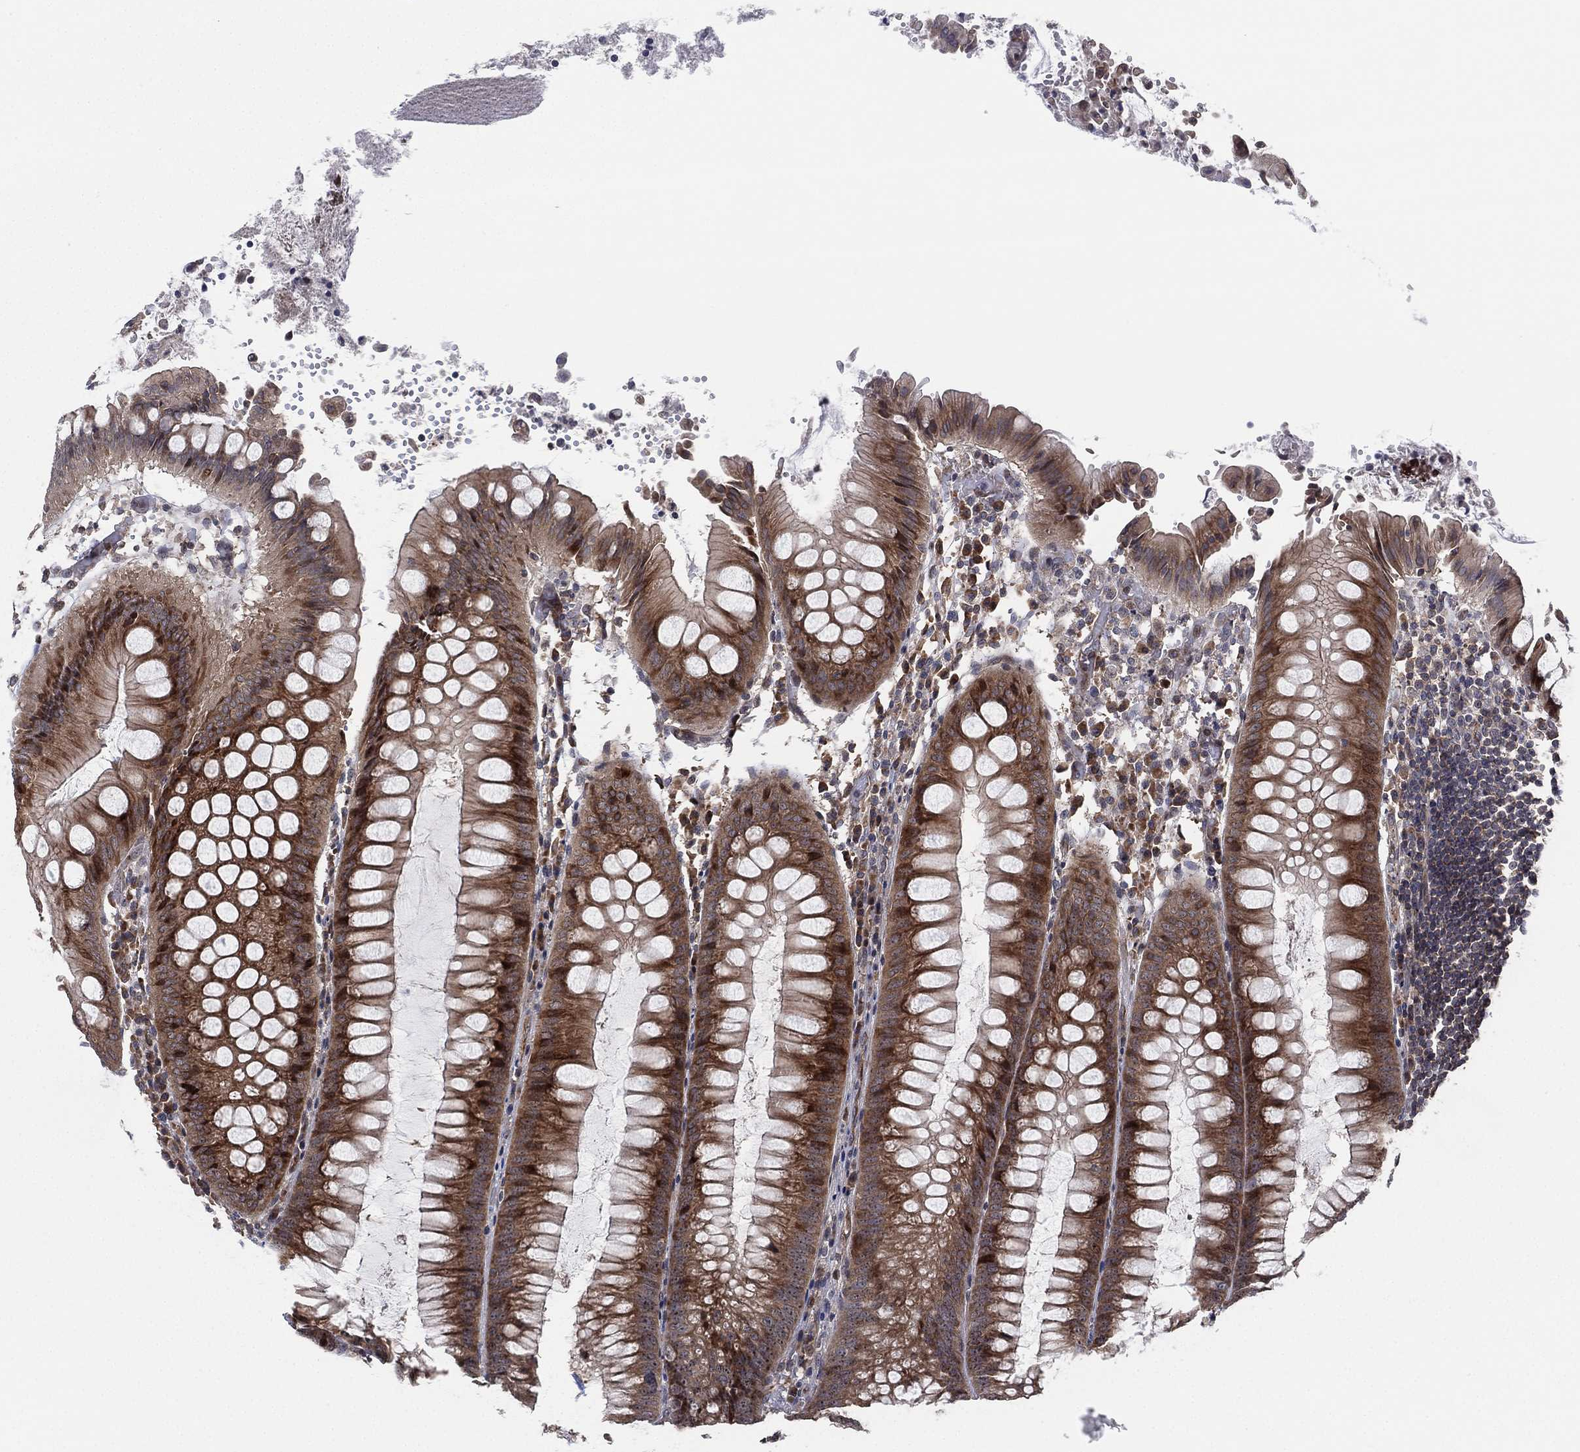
{"staining": {"intensity": "moderate", "quantity": "25%-75%", "location": "cytoplasmic/membranous"}, "tissue": "appendix", "cell_type": "Glandular cells", "image_type": "normal", "snomed": [{"axis": "morphology", "description": "Normal tissue, NOS"}, {"axis": "morphology", "description": "Inflammation, NOS"}, {"axis": "topography", "description": "Appendix"}], "caption": "Moderate cytoplasmic/membranous staining is appreciated in about 25%-75% of glandular cells in benign appendix. (DAB IHC, brown staining for protein, blue staining for nuclei).", "gene": "TMCO1", "patient": {"sex": "male", "age": 16}}